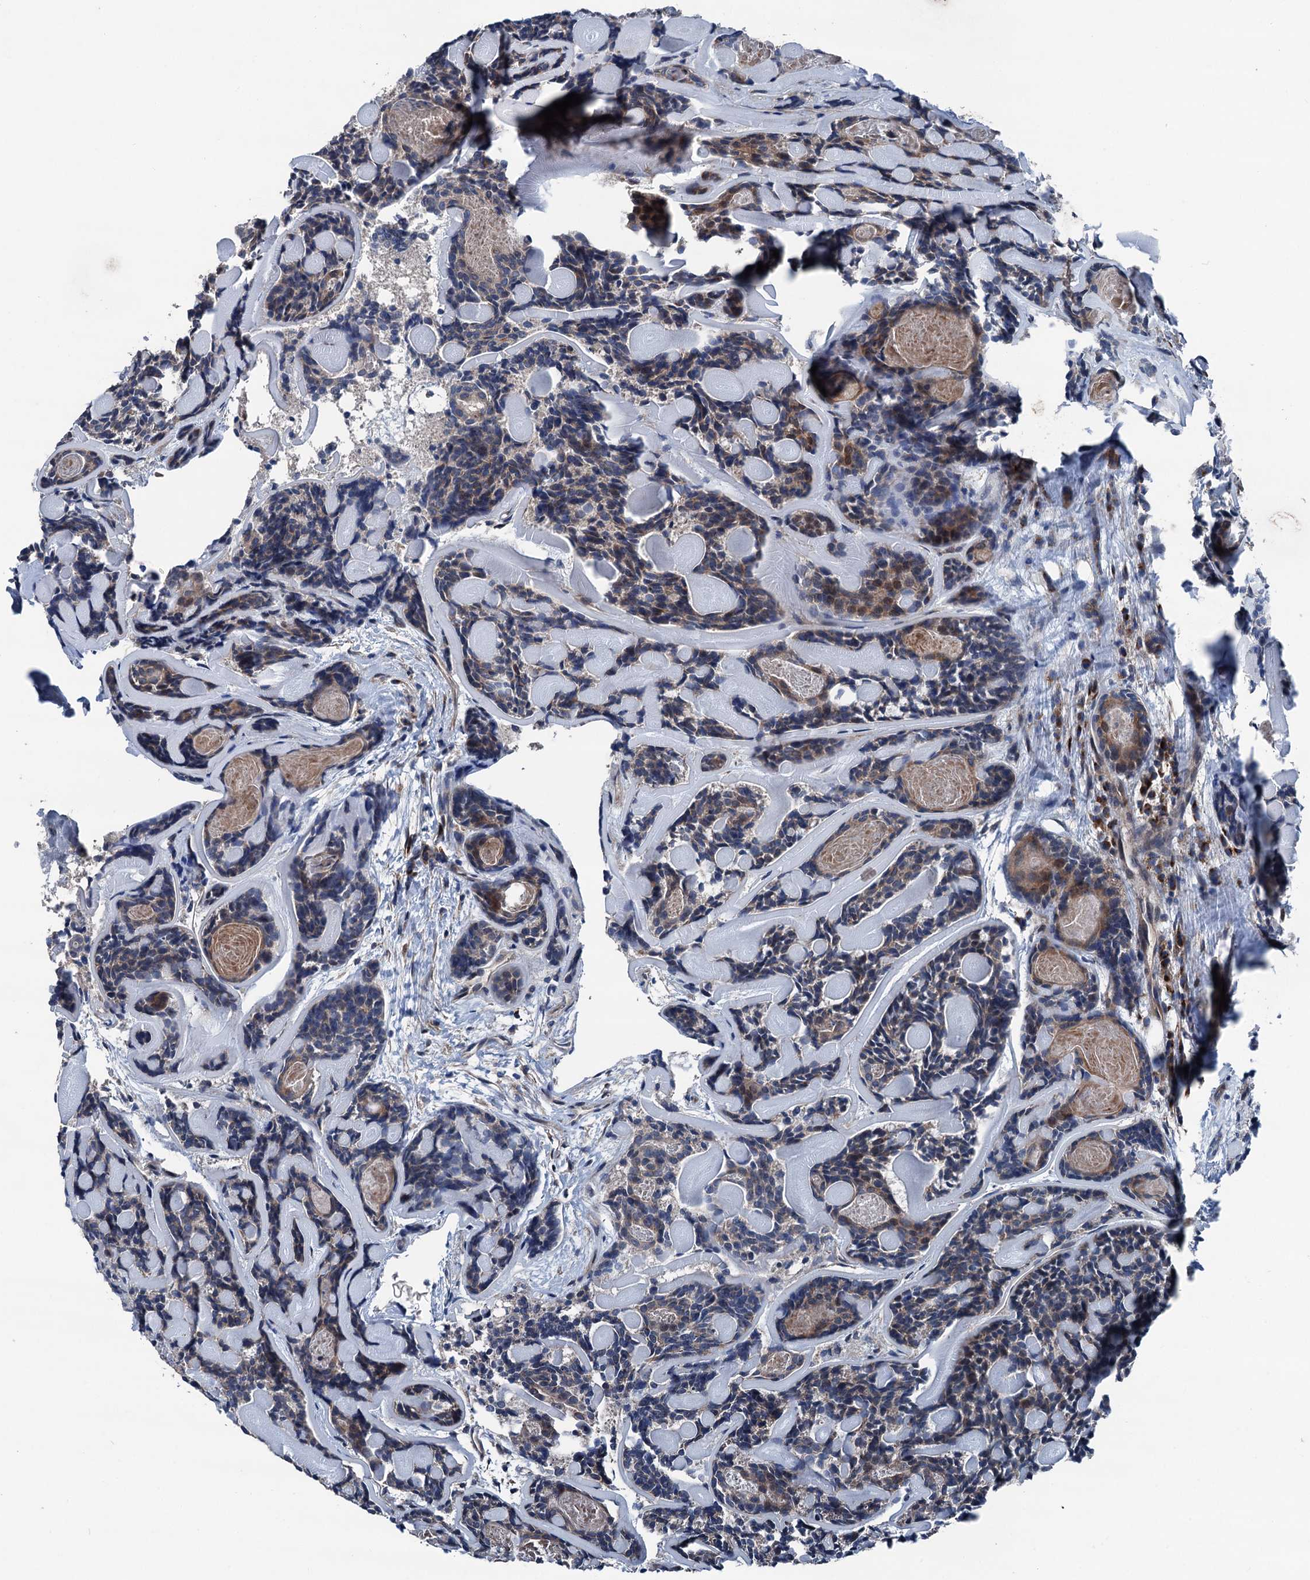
{"staining": {"intensity": "weak", "quantity": "25%-75%", "location": "cytoplasmic/membranous"}, "tissue": "head and neck cancer", "cell_type": "Tumor cells", "image_type": "cancer", "snomed": [{"axis": "morphology", "description": "Adenocarcinoma, NOS"}, {"axis": "topography", "description": "Salivary gland"}, {"axis": "topography", "description": "Head-Neck"}], "caption": "A brown stain labels weak cytoplasmic/membranous positivity of a protein in head and neck adenocarcinoma tumor cells.", "gene": "RUFY1", "patient": {"sex": "female", "age": 63}}